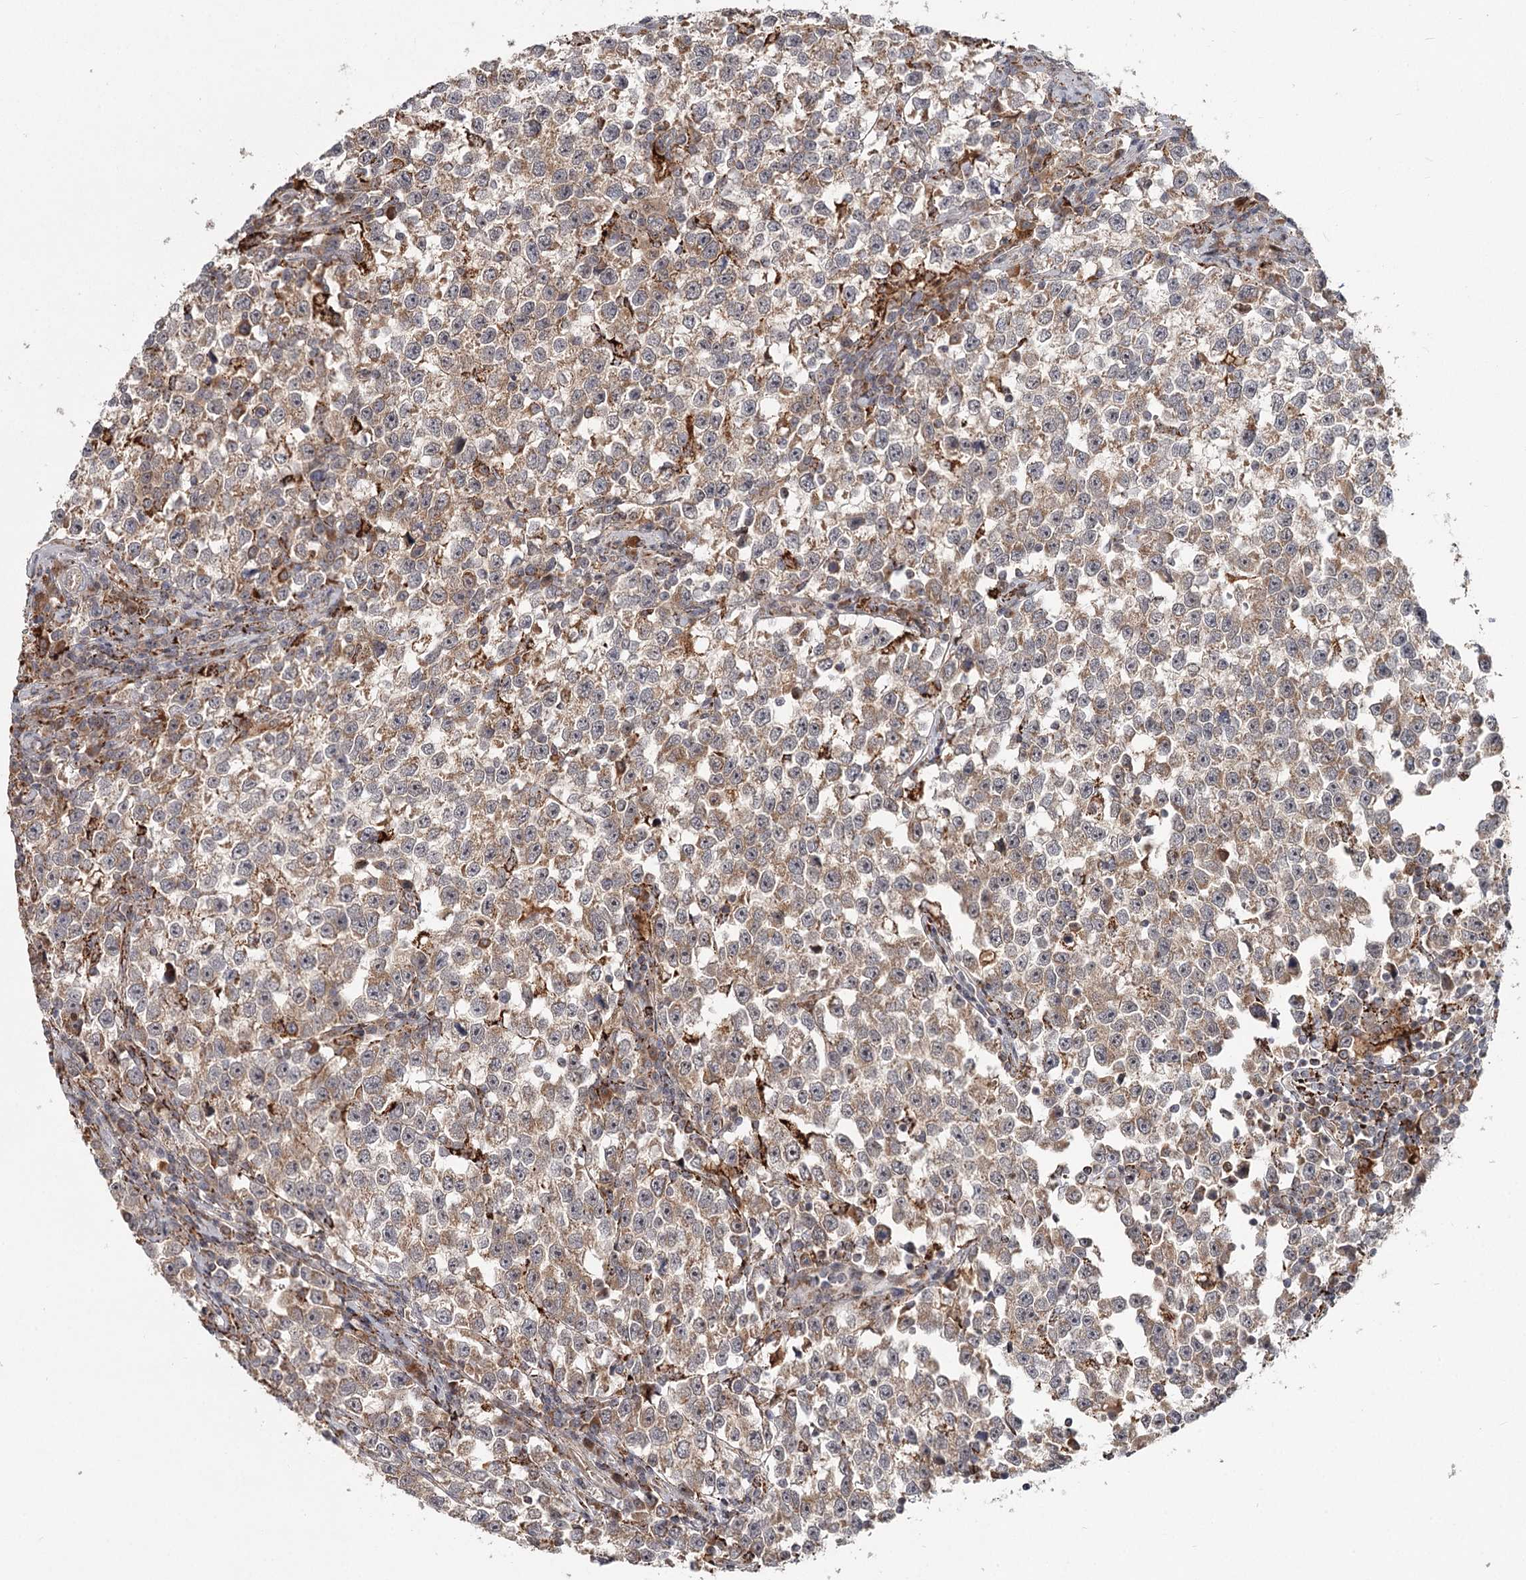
{"staining": {"intensity": "weak", "quantity": ">75%", "location": "cytoplasmic/membranous"}, "tissue": "testis cancer", "cell_type": "Tumor cells", "image_type": "cancer", "snomed": [{"axis": "morphology", "description": "Normal tissue, NOS"}, {"axis": "morphology", "description": "Seminoma, NOS"}, {"axis": "topography", "description": "Testis"}], "caption": "Tumor cells exhibit weak cytoplasmic/membranous staining in approximately >75% of cells in testis seminoma. (IHC, brightfield microscopy, high magnification).", "gene": "CDC123", "patient": {"sex": "male", "age": 43}}